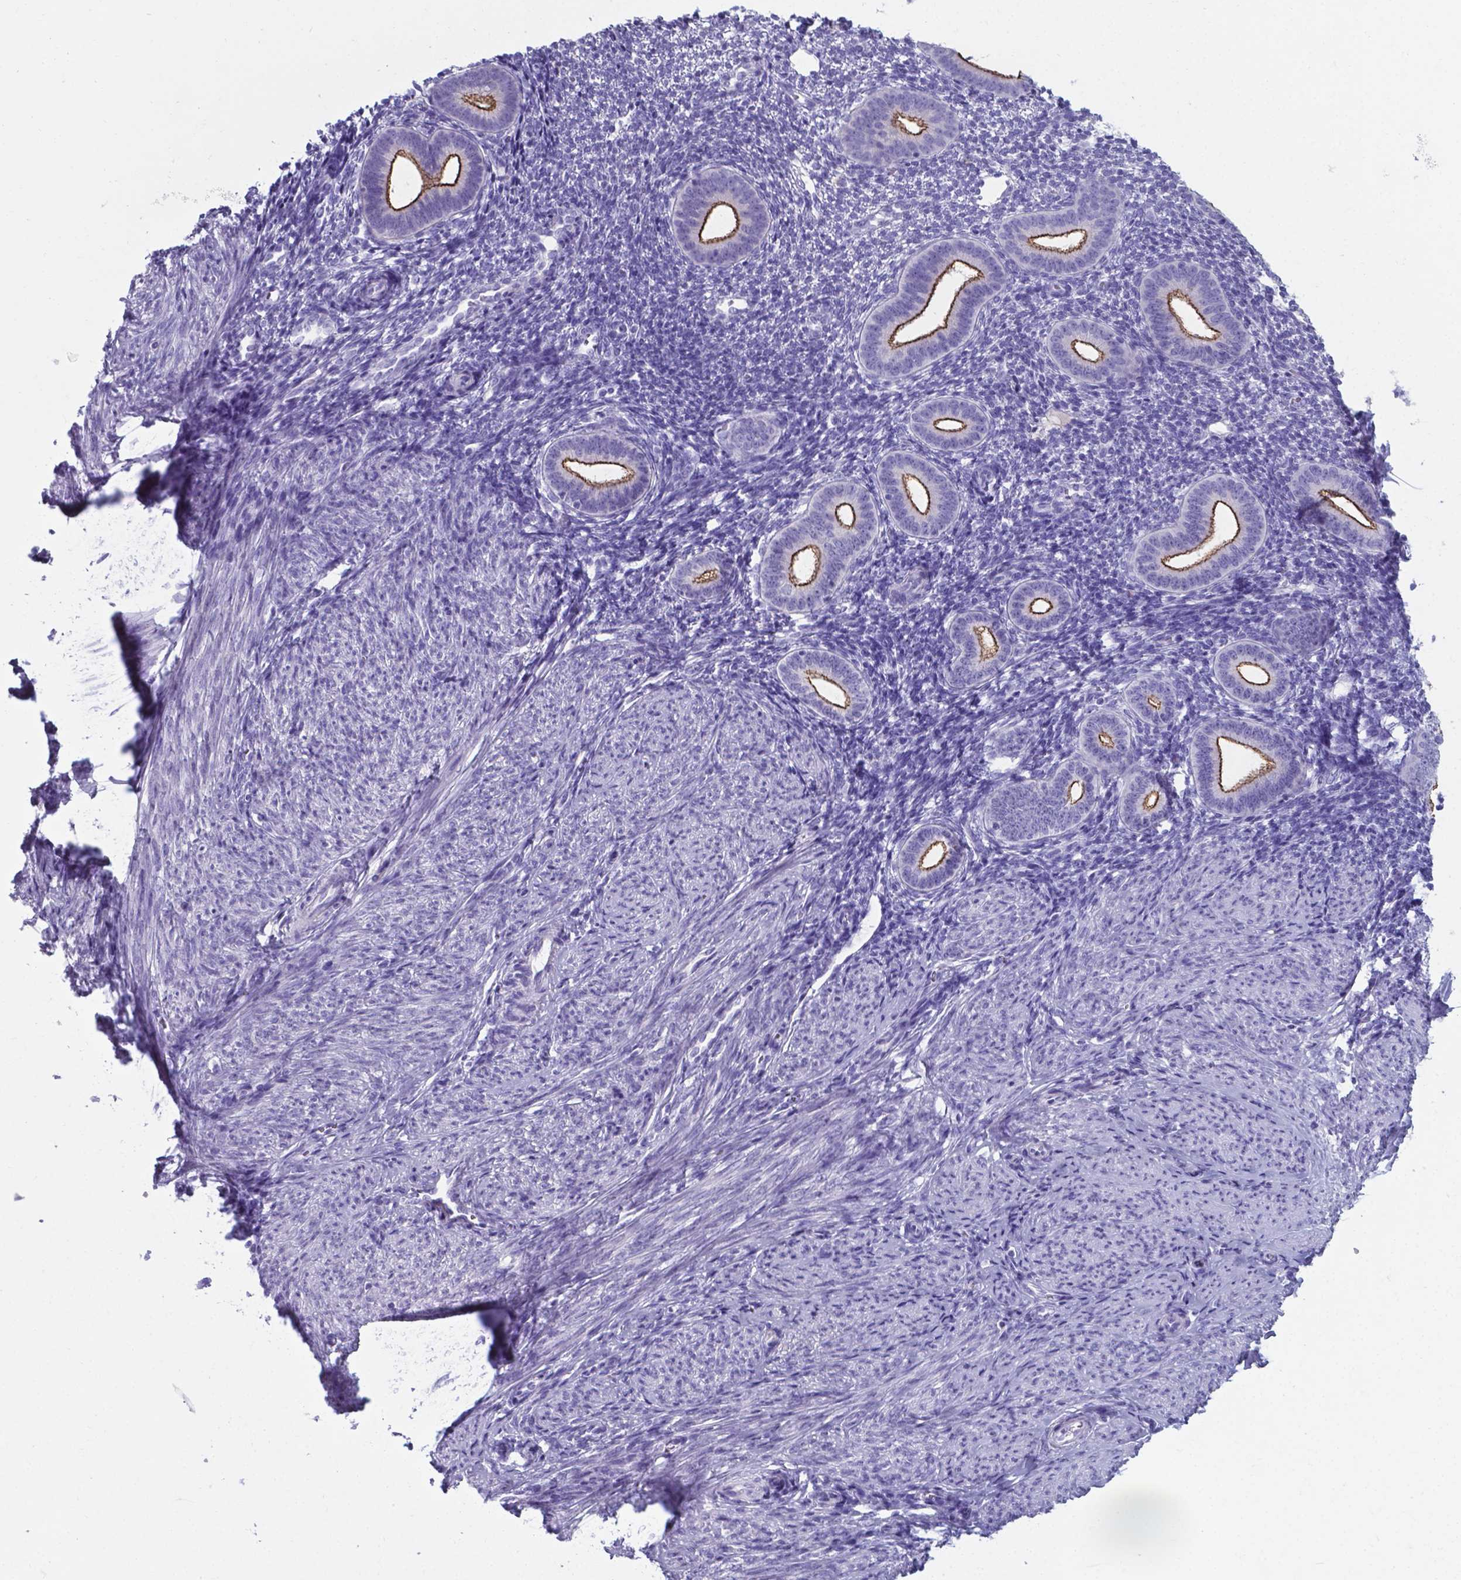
{"staining": {"intensity": "negative", "quantity": "none", "location": "none"}, "tissue": "endometrium", "cell_type": "Cells in endometrial stroma", "image_type": "normal", "snomed": [{"axis": "morphology", "description": "Normal tissue, NOS"}, {"axis": "topography", "description": "Endometrium"}], "caption": "Protein analysis of benign endometrium reveals no significant expression in cells in endometrial stroma.", "gene": "AP5B1", "patient": {"sex": "female", "age": 40}}